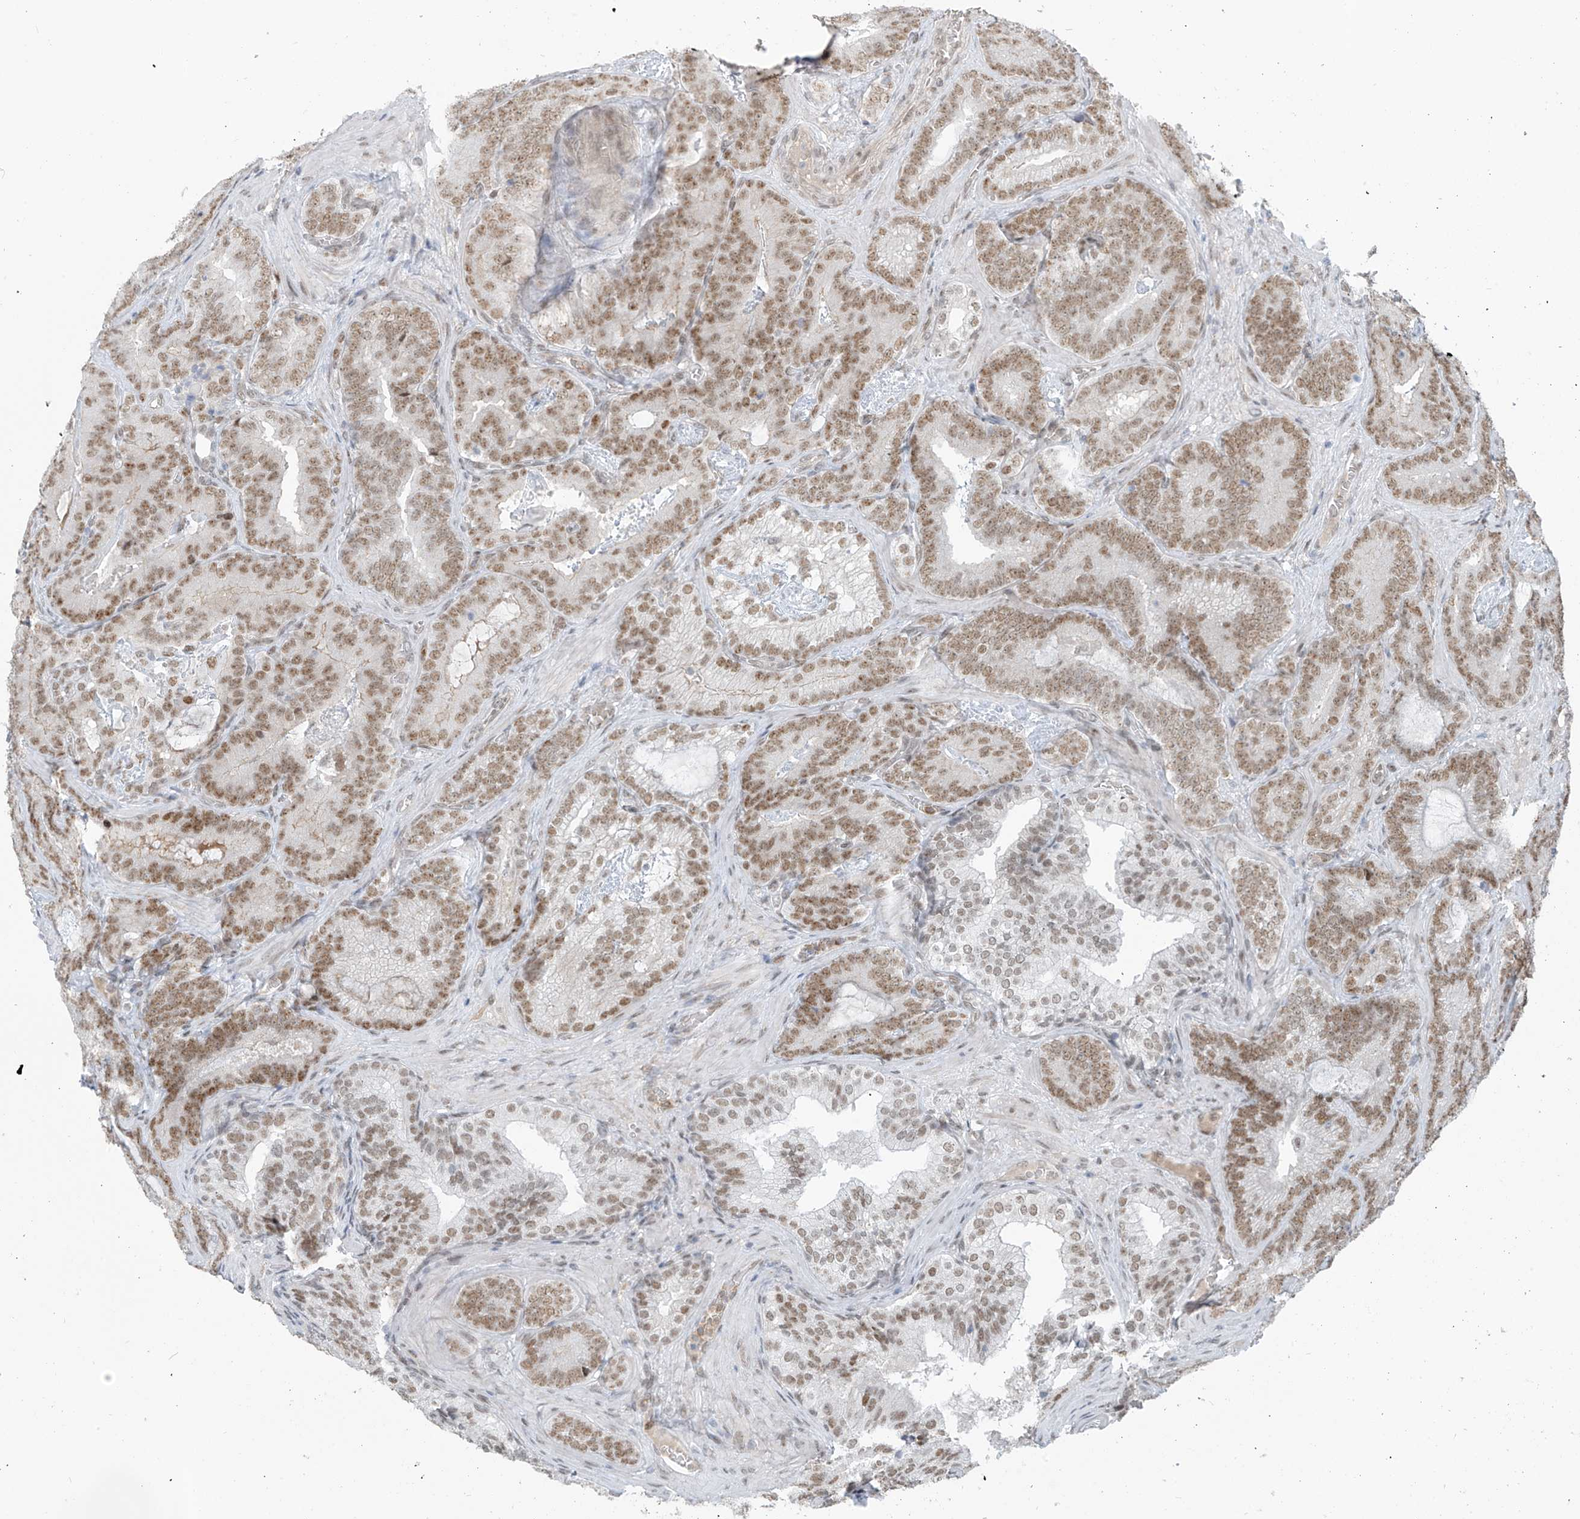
{"staining": {"intensity": "moderate", "quantity": ">75%", "location": "nuclear"}, "tissue": "prostate cancer", "cell_type": "Tumor cells", "image_type": "cancer", "snomed": [{"axis": "morphology", "description": "Adenocarcinoma, High grade"}, {"axis": "topography", "description": "Prostate"}], "caption": "Immunohistochemistry (IHC) of human prostate cancer (adenocarcinoma (high-grade)) reveals medium levels of moderate nuclear staining in approximately >75% of tumor cells.", "gene": "MCM9", "patient": {"sex": "male", "age": 66}}